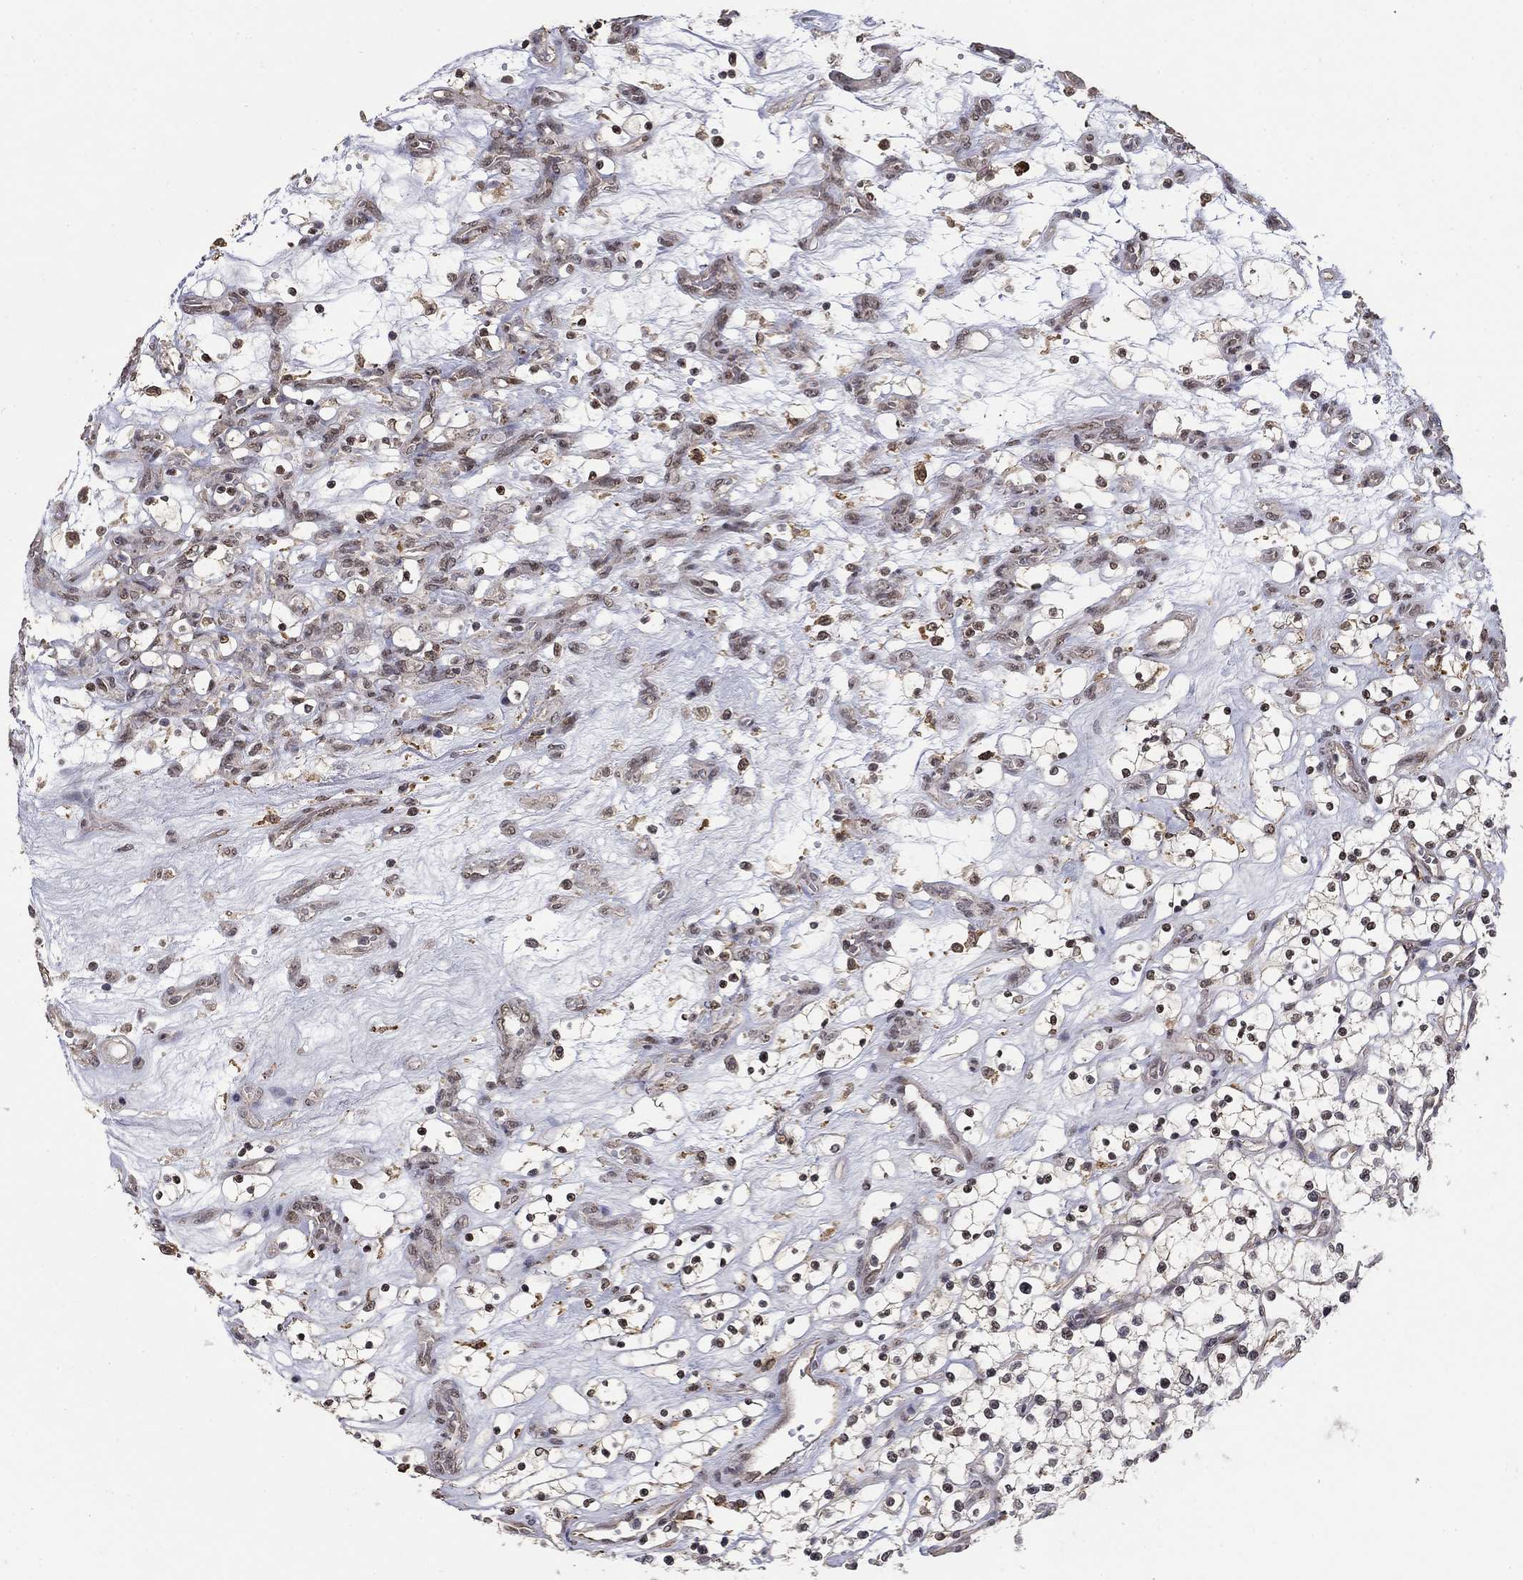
{"staining": {"intensity": "negative", "quantity": "none", "location": "none"}, "tissue": "renal cancer", "cell_type": "Tumor cells", "image_type": "cancer", "snomed": [{"axis": "morphology", "description": "Adenocarcinoma, NOS"}, {"axis": "topography", "description": "Kidney"}], "caption": "Renal cancer (adenocarcinoma) was stained to show a protein in brown. There is no significant positivity in tumor cells. (Immunohistochemistry, brightfield microscopy, high magnification).", "gene": "GRIA3", "patient": {"sex": "female", "age": 69}}